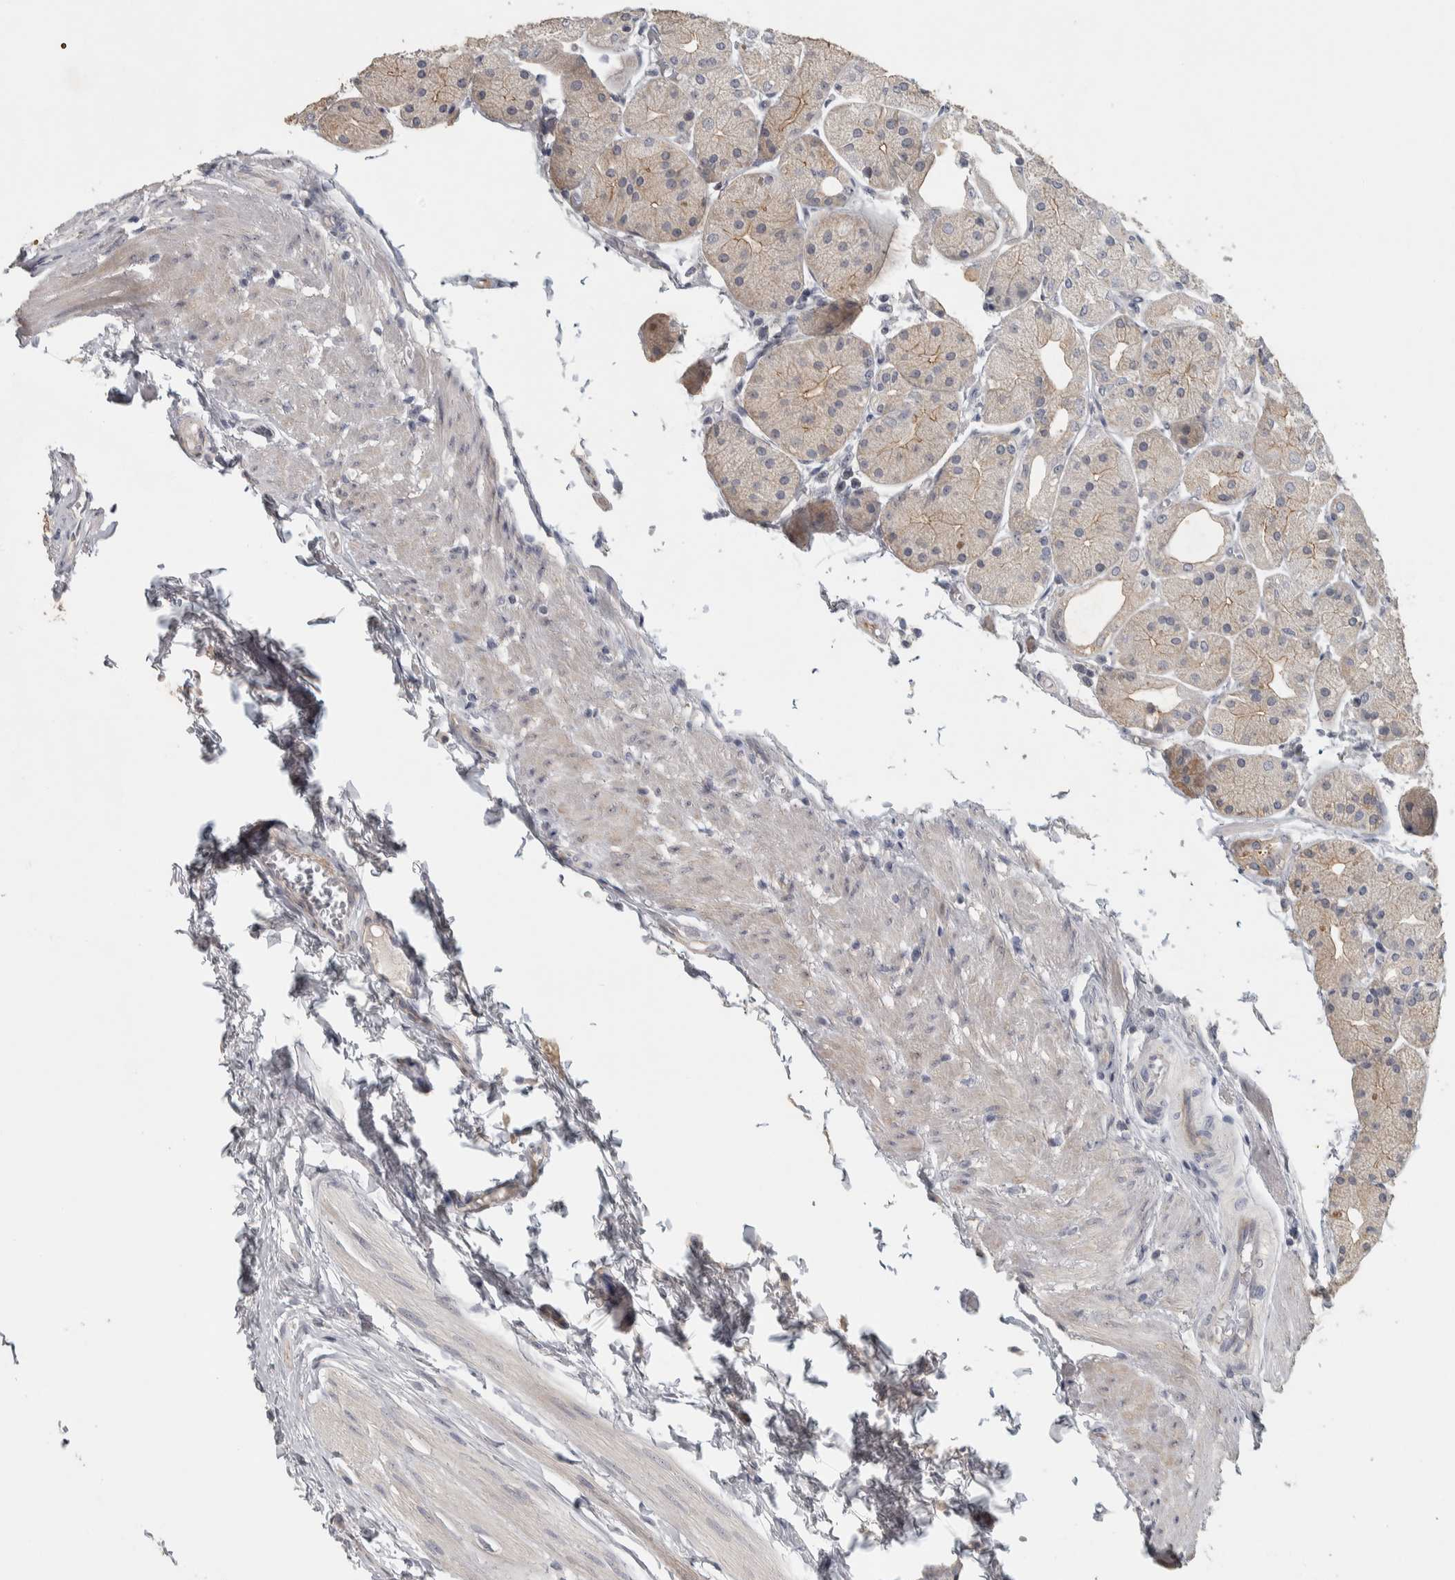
{"staining": {"intensity": "weak", "quantity": "<25%", "location": "cytoplasmic/membranous"}, "tissue": "stomach", "cell_type": "Glandular cells", "image_type": "normal", "snomed": [{"axis": "morphology", "description": "Normal tissue, NOS"}, {"axis": "topography", "description": "Stomach, upper"}], "caption": "A high-resolution histopathology image shows immunohistochemistry (IHC) staining of unremarkable stomach, which exhibits no significant staining in glandular cells.", "gene": "DCAF10", "patient": {"sex": "male", "age": 72}}